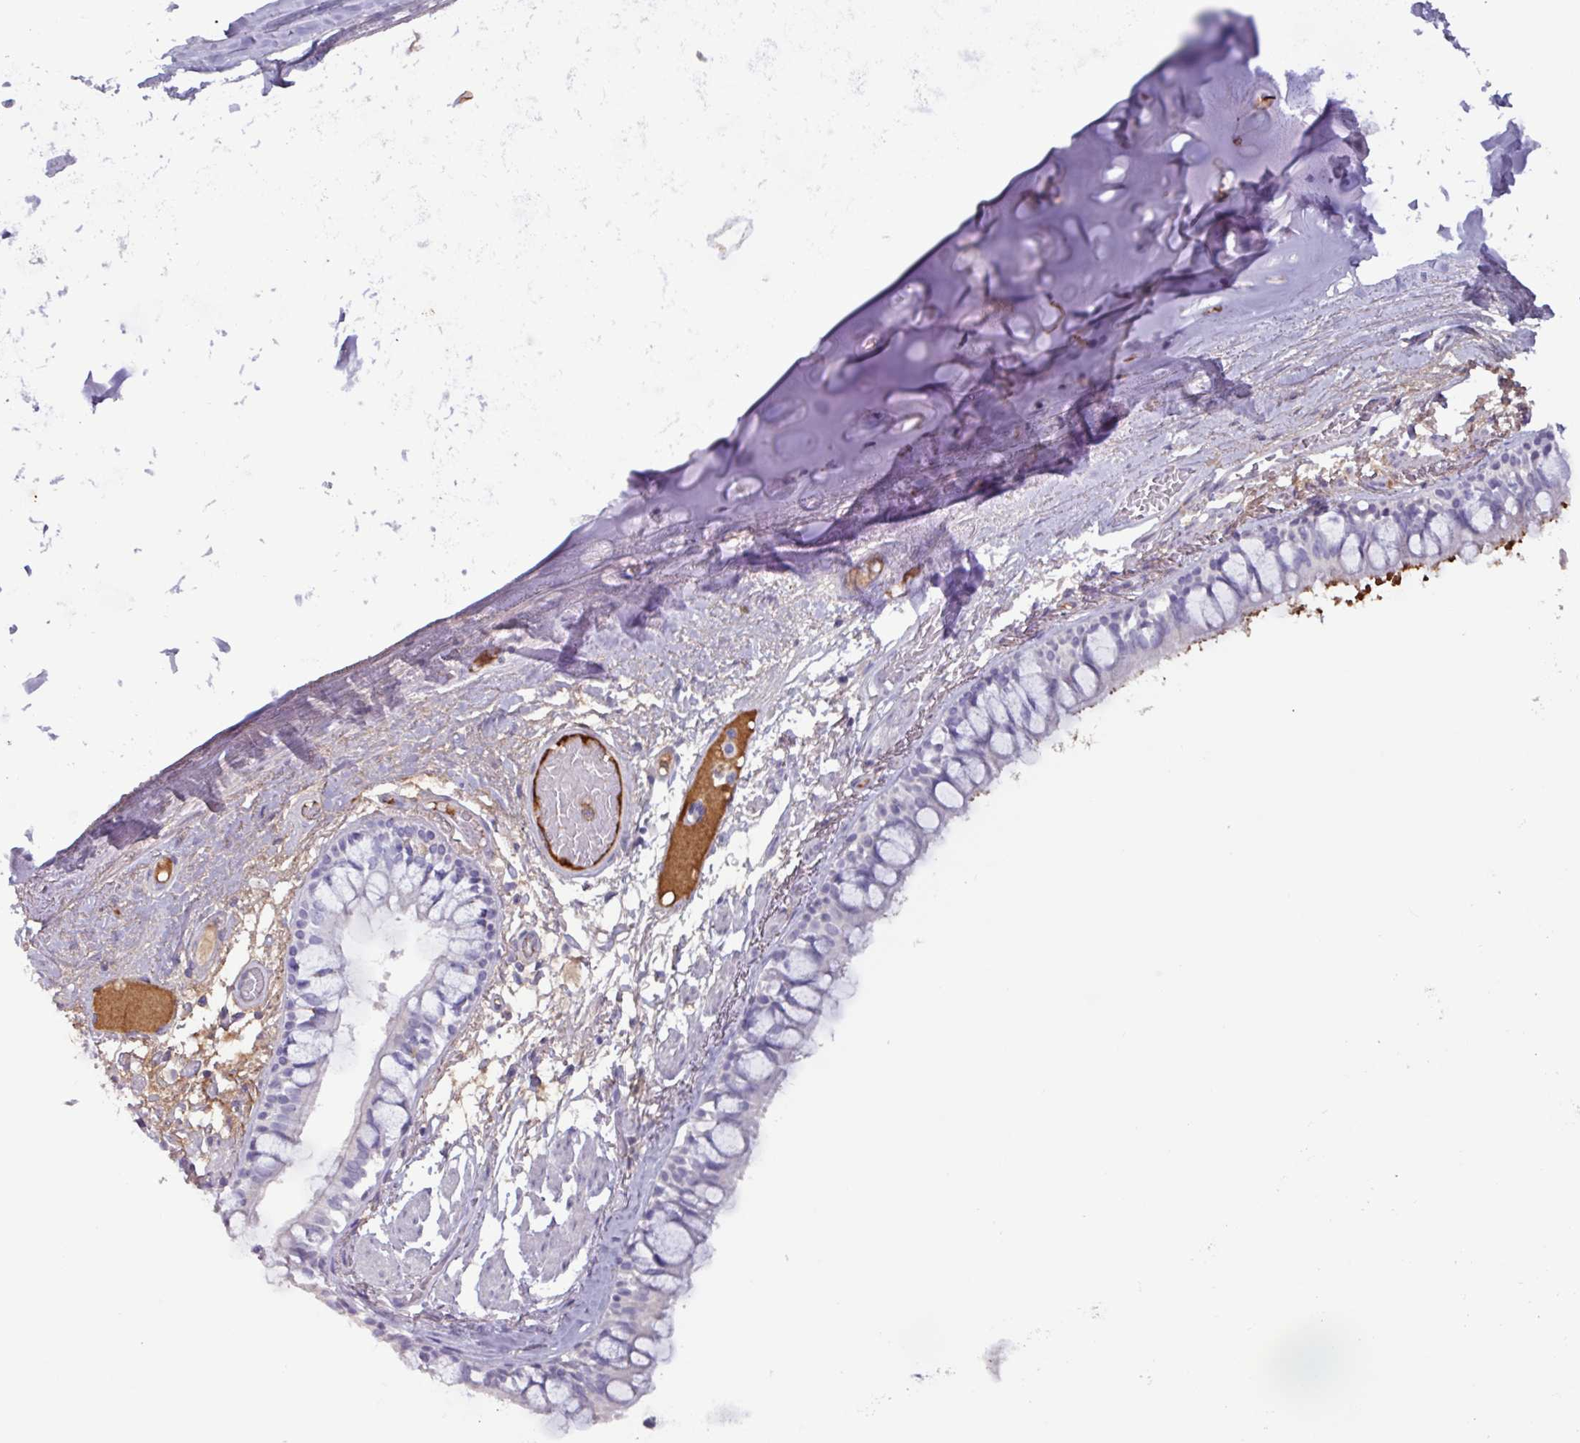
{"staining": {"intensity": "moderate", "quantity": "<25%", "location": "cytoplasmic/membranous"}, "tissue": "bronchus", "cell_type": "Respiratory epithelial cells", "image_type": "normal", "snomed": [{"axis": "morphology", "description": "Normal tissue, NOS"}, {"axis": "topography", "description": "Bronchus"}], "caption": "There is low levels of moderate cytoplasmic/membranous expression in respiratory epithelial cells of unremarkable bronchus, as demonstrated by immunohistochemical staining (brown color).", "gene": "PLIN2", "patient": {"sex": "male", "age": 70}}